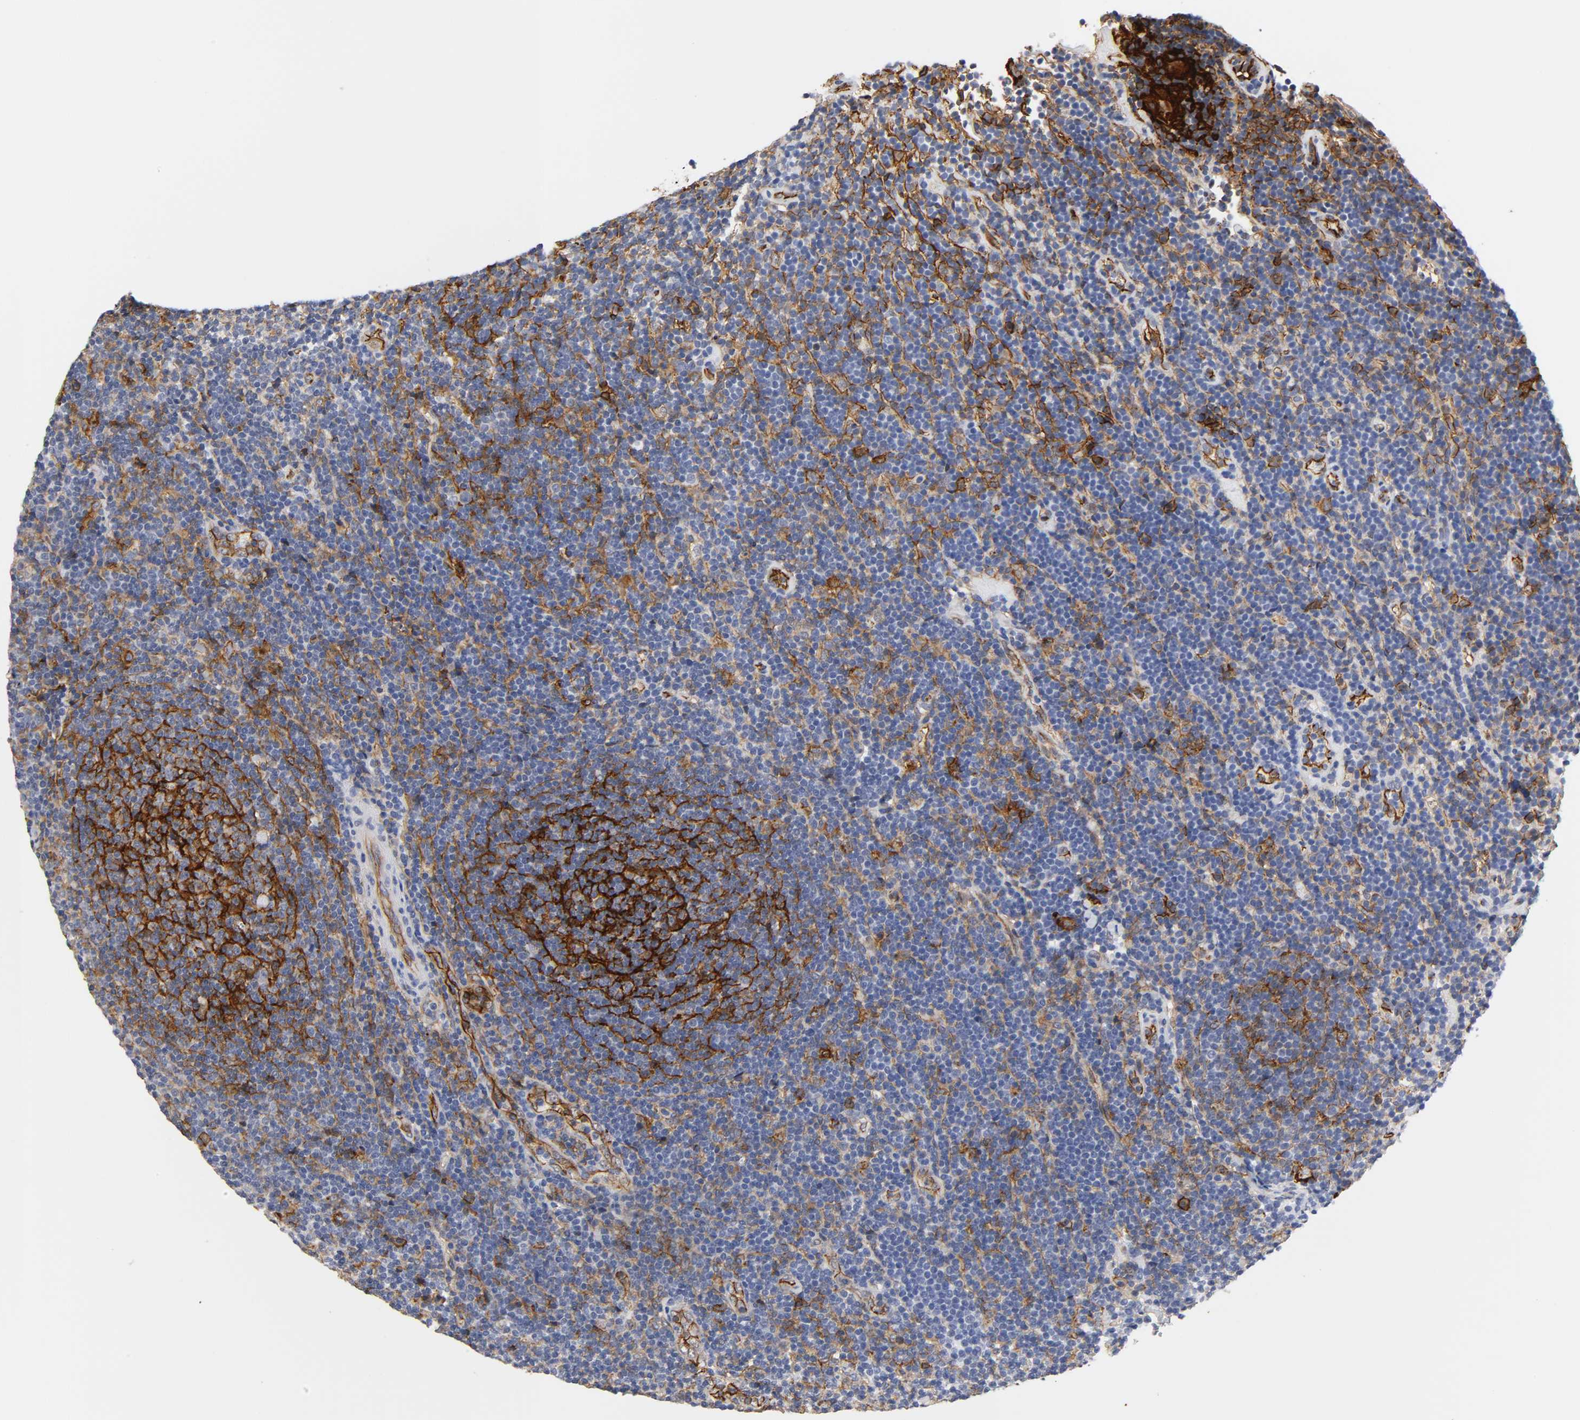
{"staining": {"intensity": "strong", "quantity": "<25%", "location": "cytoplasmic/membranous"}, "tissue": "lymphoma", "cell_type": "Tumor cells", "image_type": "cancer", "snomed": [{"axis": "morphology", "description": "Malignant lymphoma, non-Hodgkin's type, Low grade"}, {"axis": "topography", "description": "Lymph node"}], "caption": "Immunohistochemical staining of lymphoma shows medium levels of strong cytoplasmic/membranous protein staining in approximately <25% of tumor cells.", "gene": "ICAM1", "patient": {"sex": "male", "age": 70}}